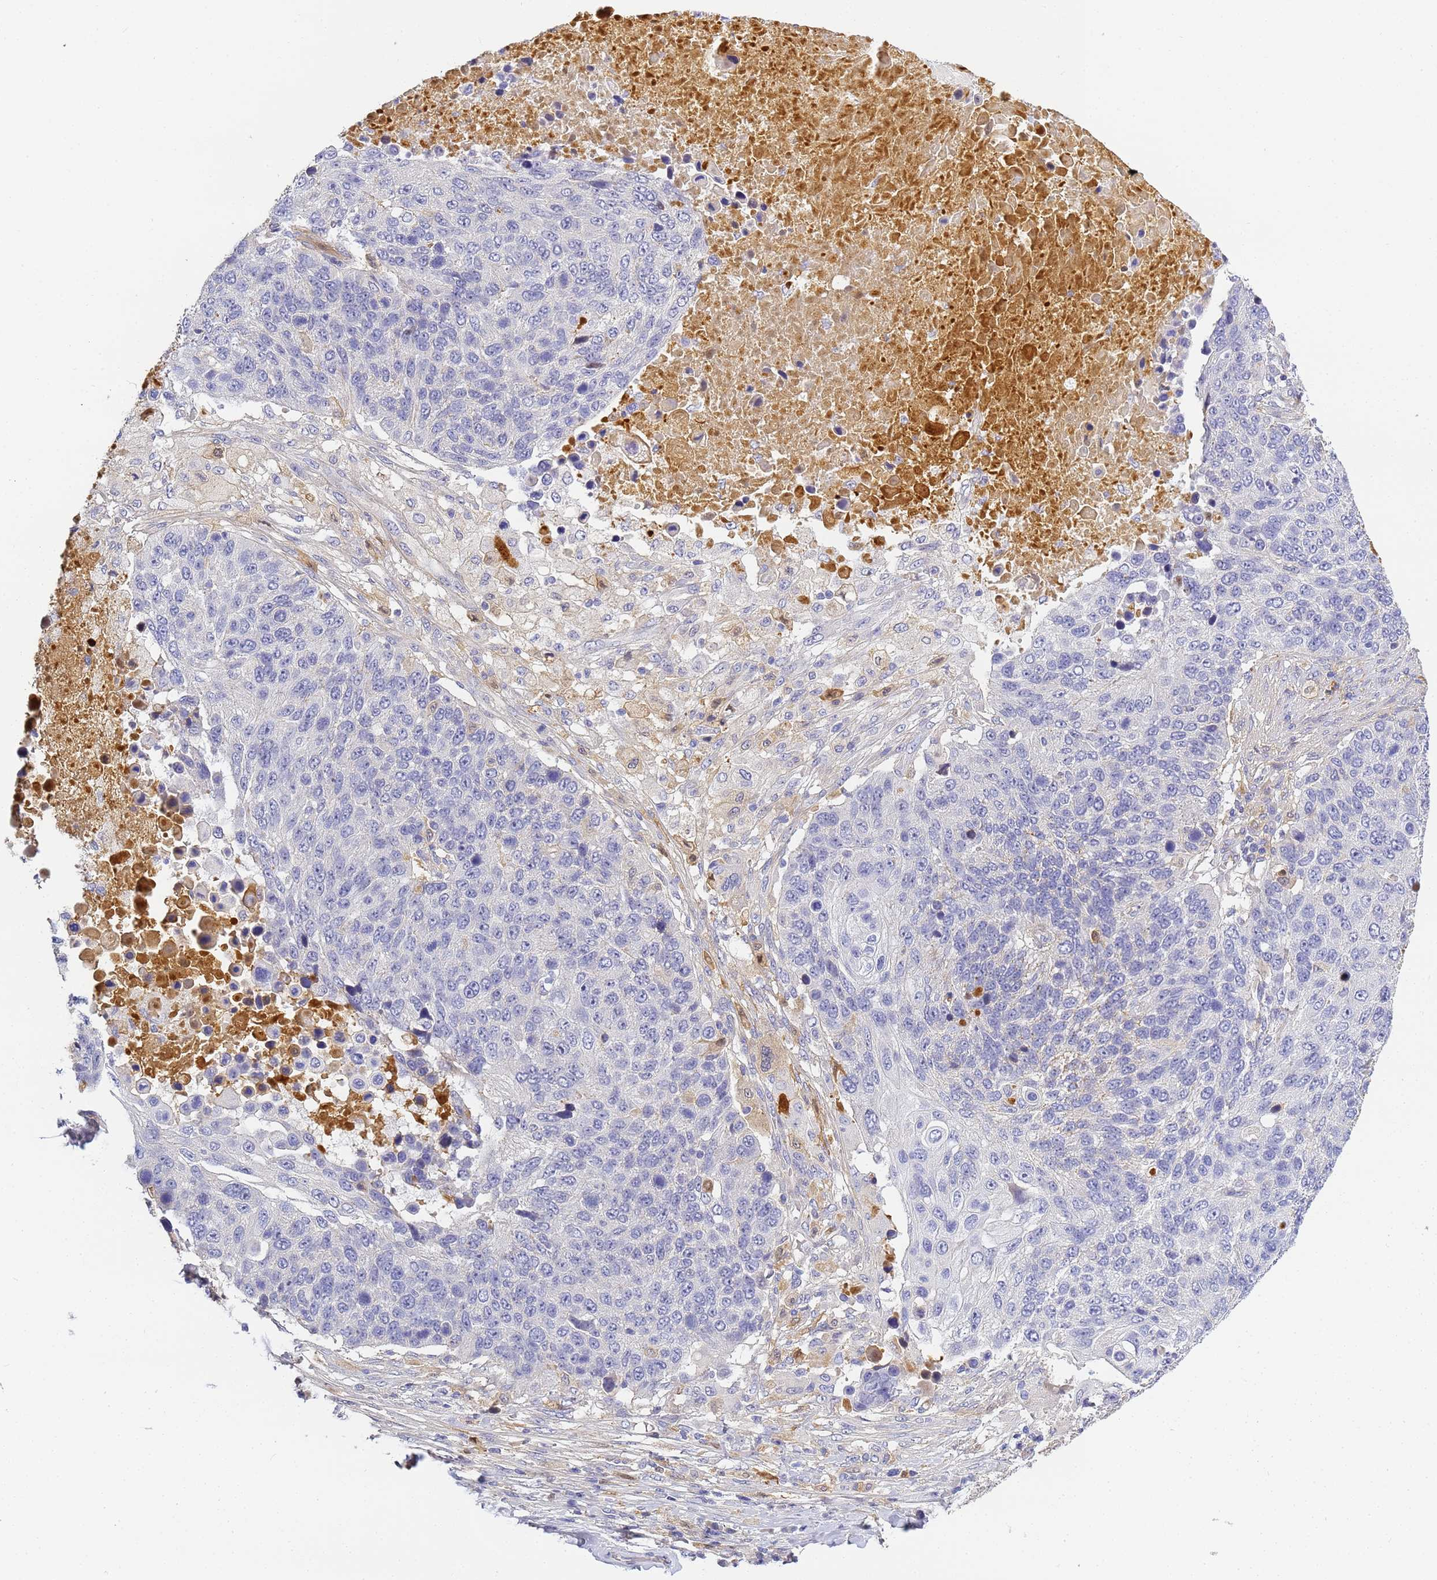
{"staining": {"intensity": "negative", "quantity": "none", "location": "none"}, "tissue": "lung cancer", "cell_type": "Tumor cells", "image_type": "cancer", "snomed": [{"axis": "morphology", "description": "Normal tissue, NOS"}, {"axis": "morphology", "description": "Squamous cell carcinoma, NOS"}, {"axis": "topography", "description": "Lymph node"}, {"axis": "topography", "description": "Lung"}], "caption": "The image shows no staining of tumor cells in lung cancer. (IHC, brightfield microscopy, high magnification).", "gene": "CFH", "patient": {"sex": "male", "age": 66}}